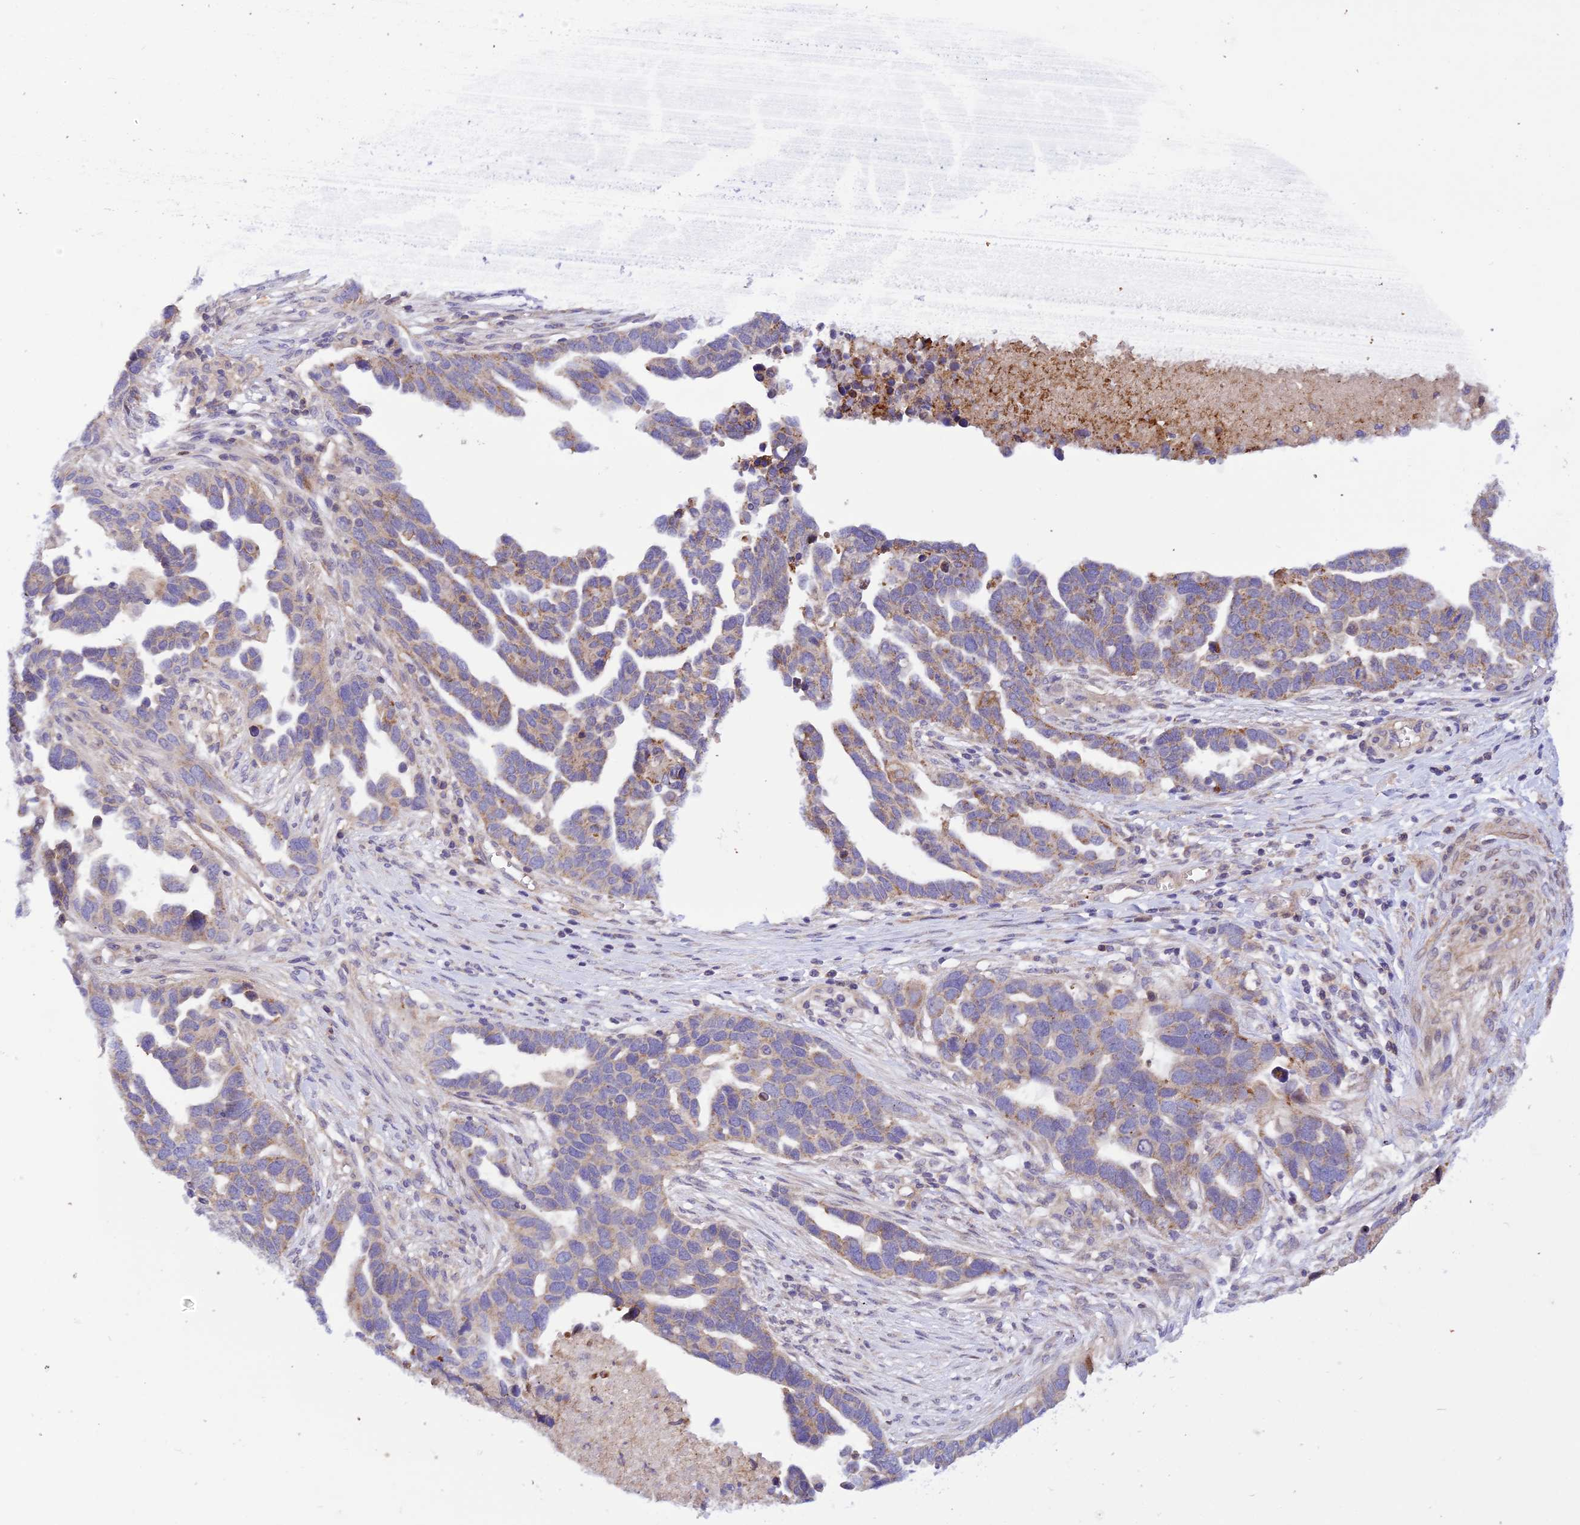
{"staining": {"intensity": "weak", "quantity": "25%-75%", "location": "cytoplasmic/membranous"}, "tissue": "ovarian cancer", "cell_type": "Tumor cells", "image_type": "cancer", "snomed": [{"axis": "morphology", "description": "Cystadenocarcinoma, serous, NOS"}, {"axis": "topography", "description": "Ovary"}], "caption": "Tumor cells reveal low levels of weak cytoplasmic/membranous staining in about 25%-75% of cells in ovarian cancer.", "gene": "TRIM43B", "patient": {"sex": "female", "age": 54}}